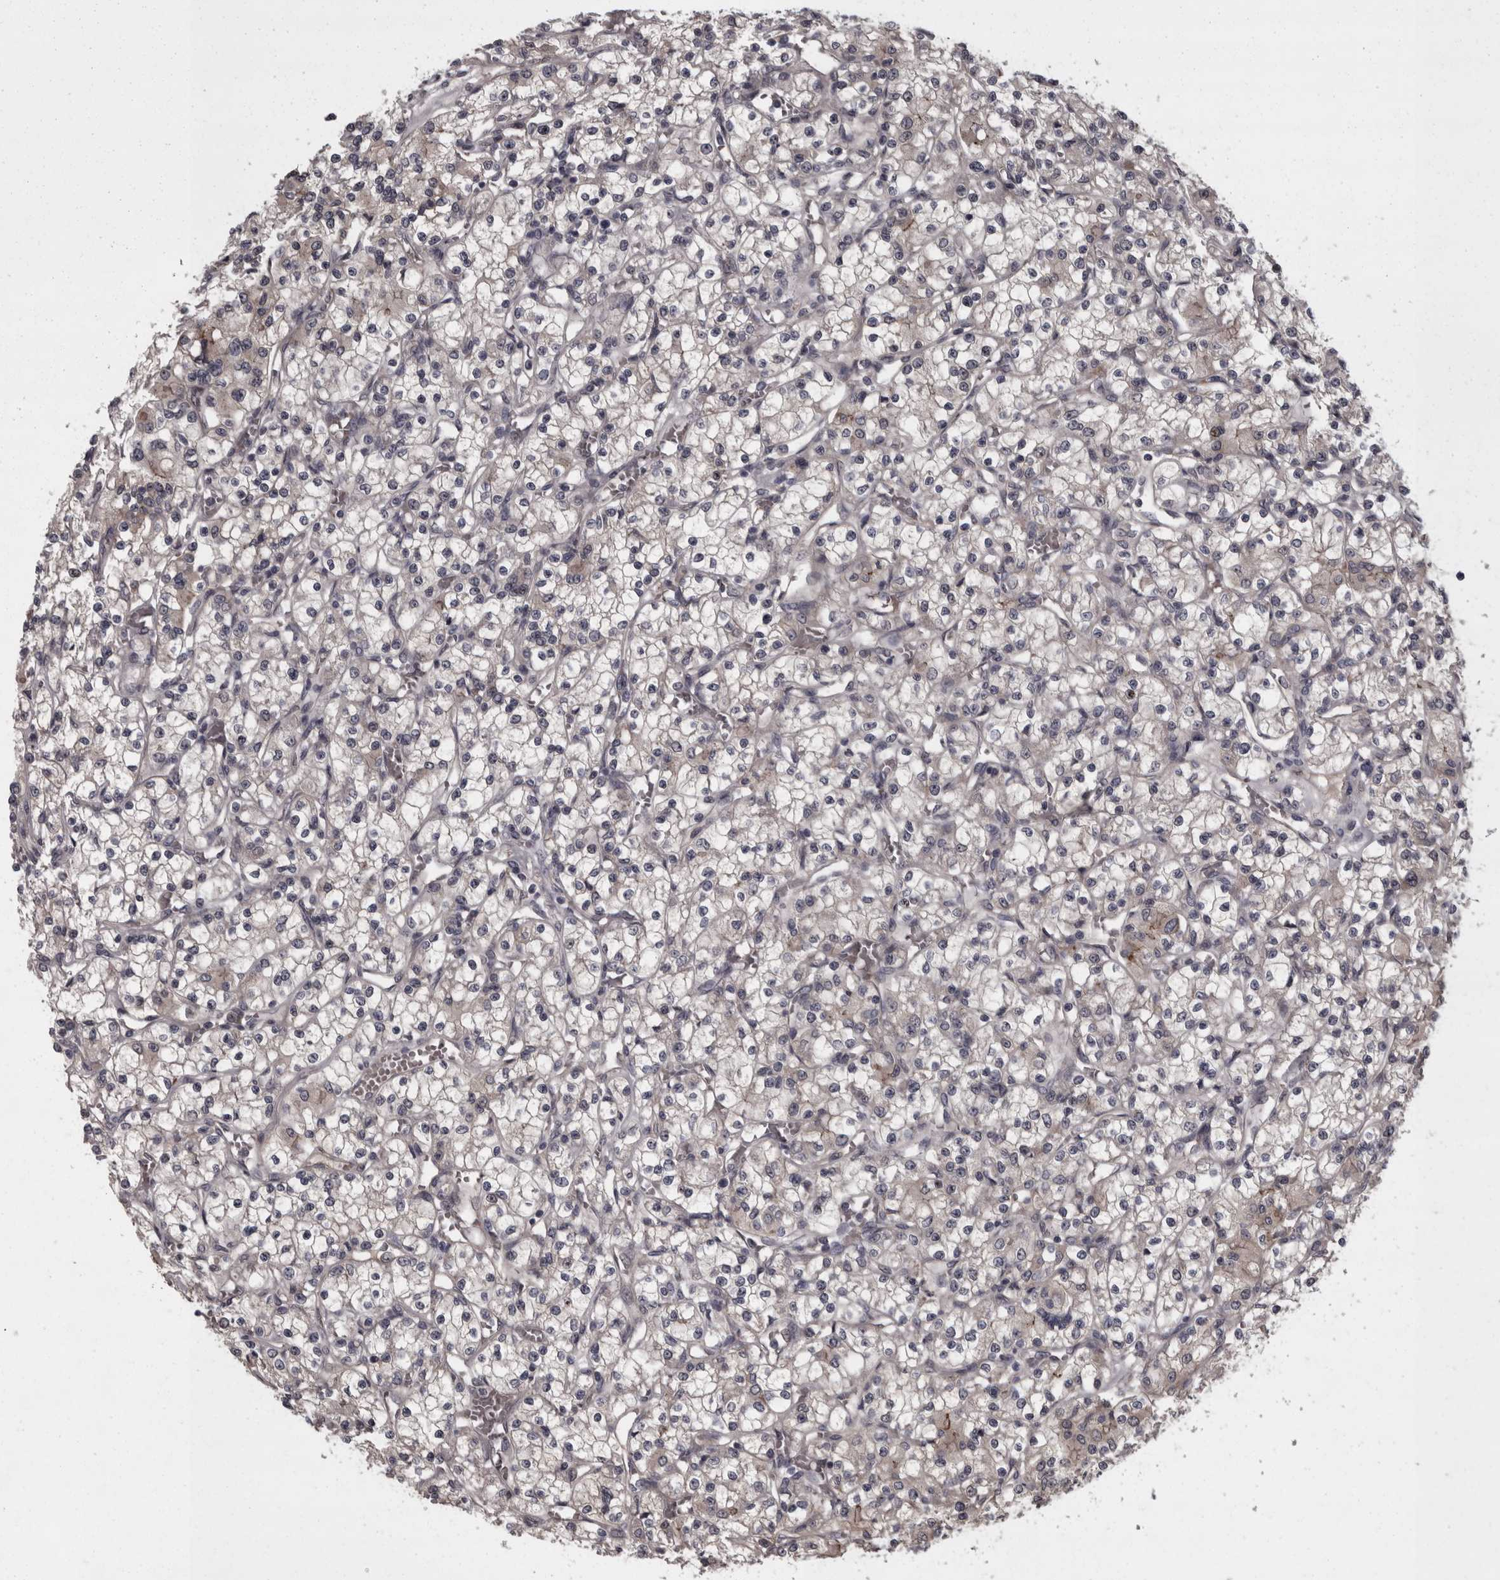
{"staining": {"intensity": "weak", "quantity": "<25%", "location": "cytoplasmic/membranous"}, "tissue": "renal cancer", "cell_type": "Tumor cells", "image_type": "cancer", "snomed": [{"axis": "morphology", "description": "Adenocarcinoma, NOS"}, {"axis": "topography", "description": "Kidney"}], "caption": "A histopathology image of adenocarcinoma (renal) stained for a protein exhibits no brown staining in tumor cells. The staining was performed using DAB to visualize the protein expression in brown, while the nuclei were stained in blue with hematoxylin (Magnification: 20x).", "gene": "PCDH17", "patient": {"sex": "female", "age": 59}}